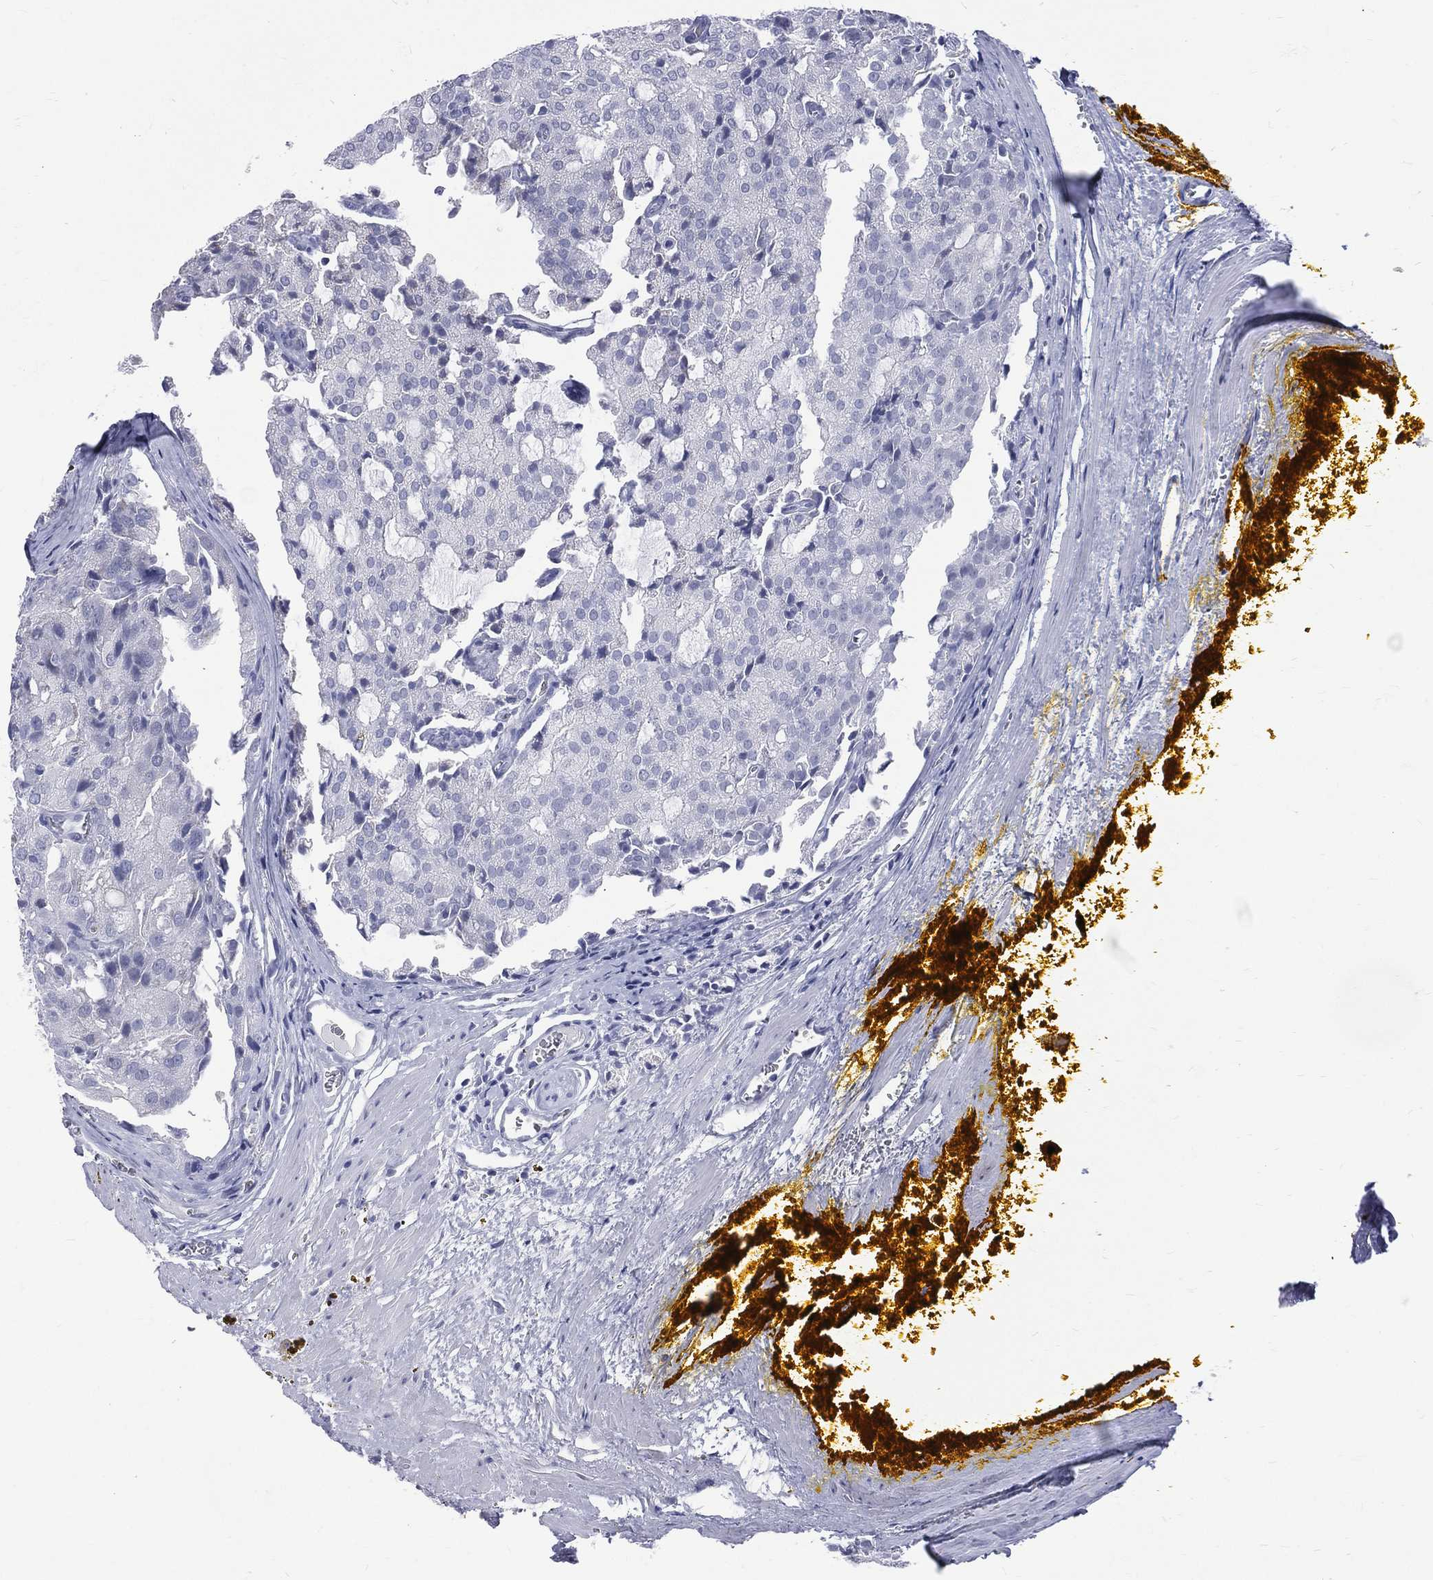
{"staining": {"intensity": "negative", "quantity": "none", "location": "none"}, "tissue": "prostate cancer", "cell_type": "Tumor cells", "image_type": "cancer", "snomed": [{"axis": "morphology", "description": "Adenocarcinoma, NOS"}, {"axis": "topography", "description": "Prostate and seminal vesicle, NOS"}, {"axis": "topography", "description": "Prostate"}], "caption": "The IHC micrograph has no significant expression in tumor cells of adenocarcinoma (prostate) tissue.", "gene": "MLLT10", "patient": {"sex": "male", "age": 67}}